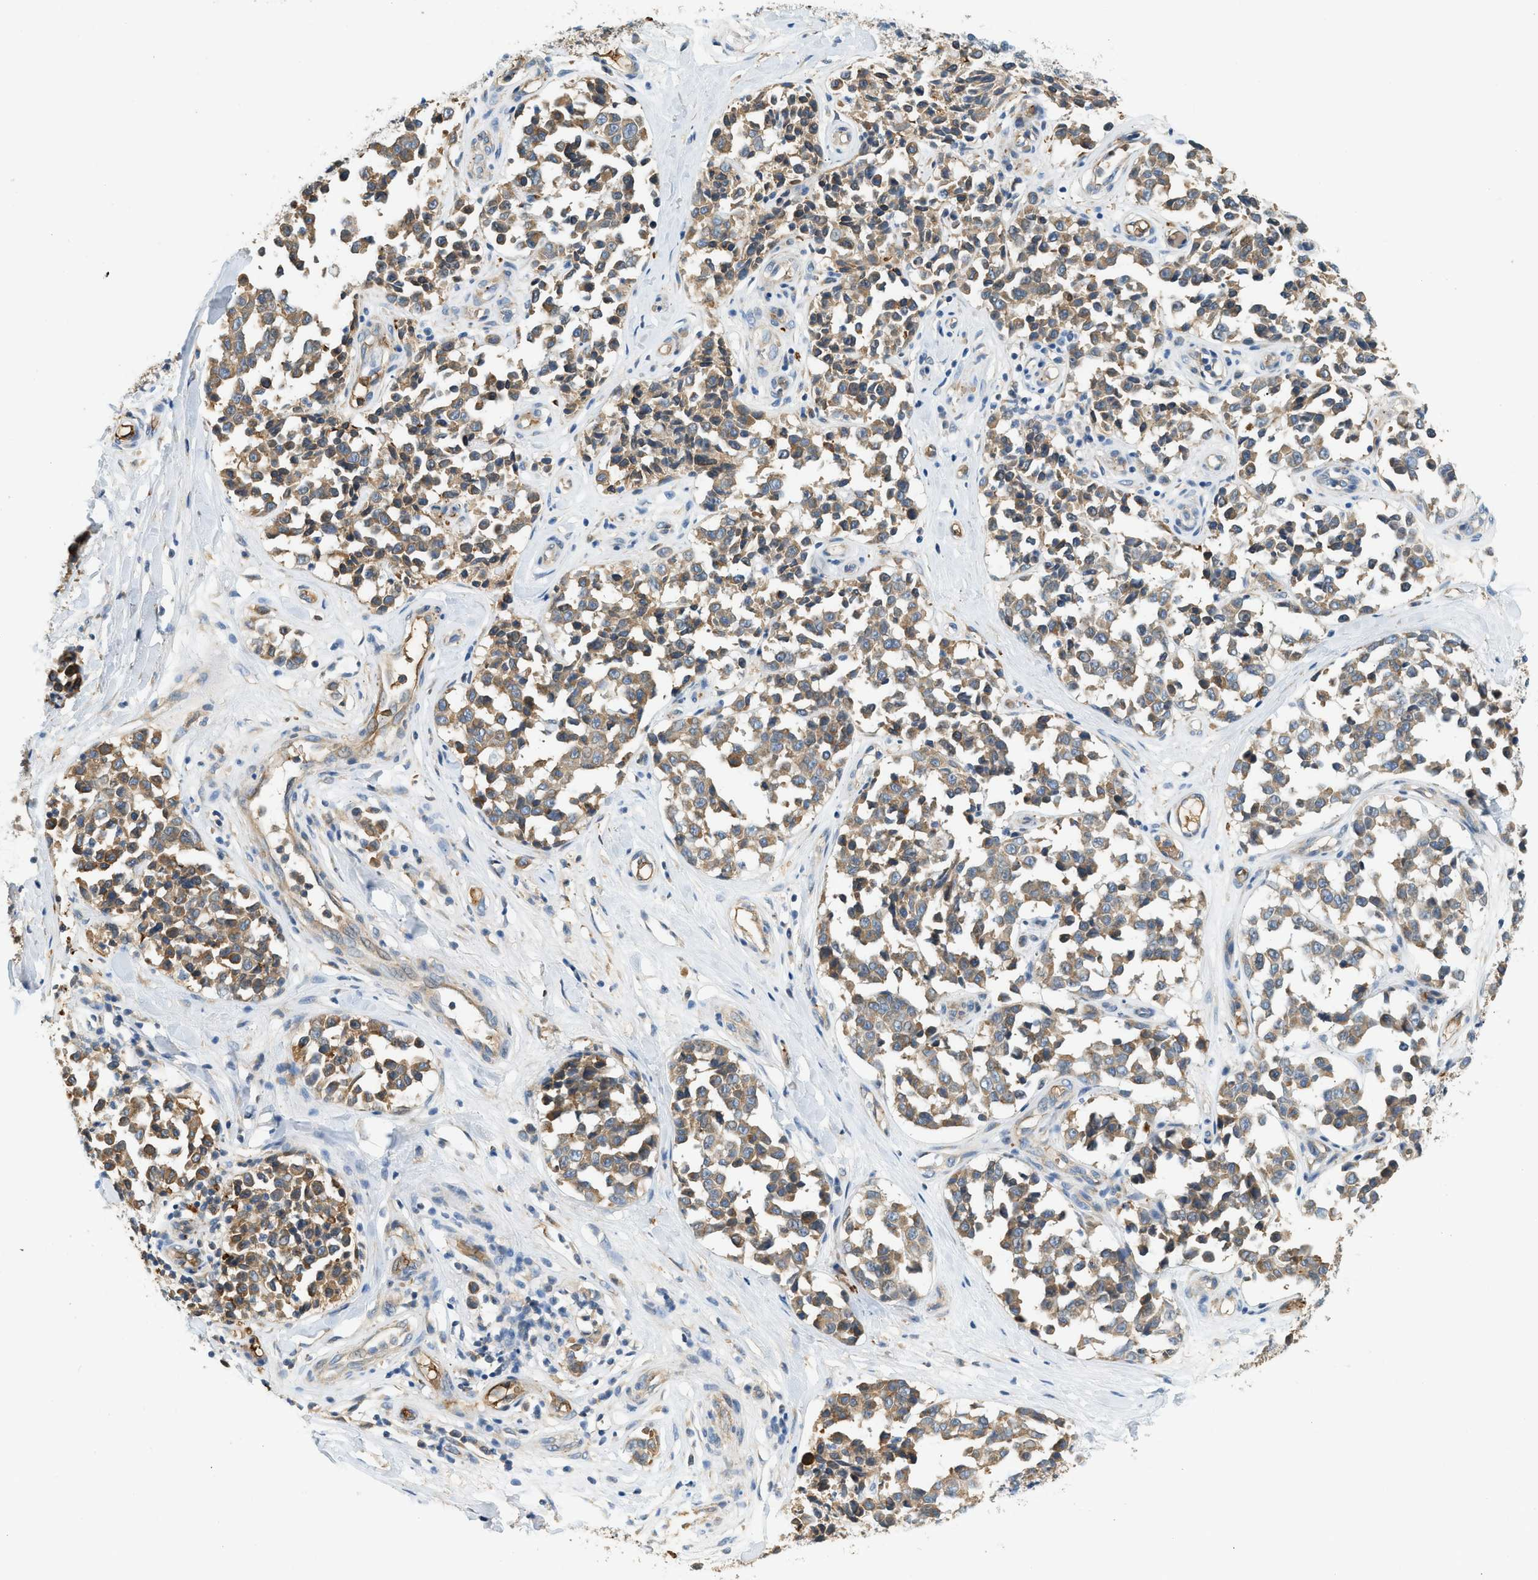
{"staining": {"intensity": "moderate", "quantity": "25%-75%", "location": "cytoplasmic/membranous"}, "tissue": "melanoma", "cell_type": "Tumor cells", "image_type": "cancer", "snomed": [{"axis": "morphology", "description": "Malignant melanoma, NOS"}, {"axis": "topography", "description": "Skin"}], "caption": "Immunohistochemical staining of malignant melanoma exhibits moderate cytoplasmic/membranous protein staining in approximately 25%-75% of tumor cells.", "gene": "CYTH2", "patient": {"sex": "female", "age": 64}}